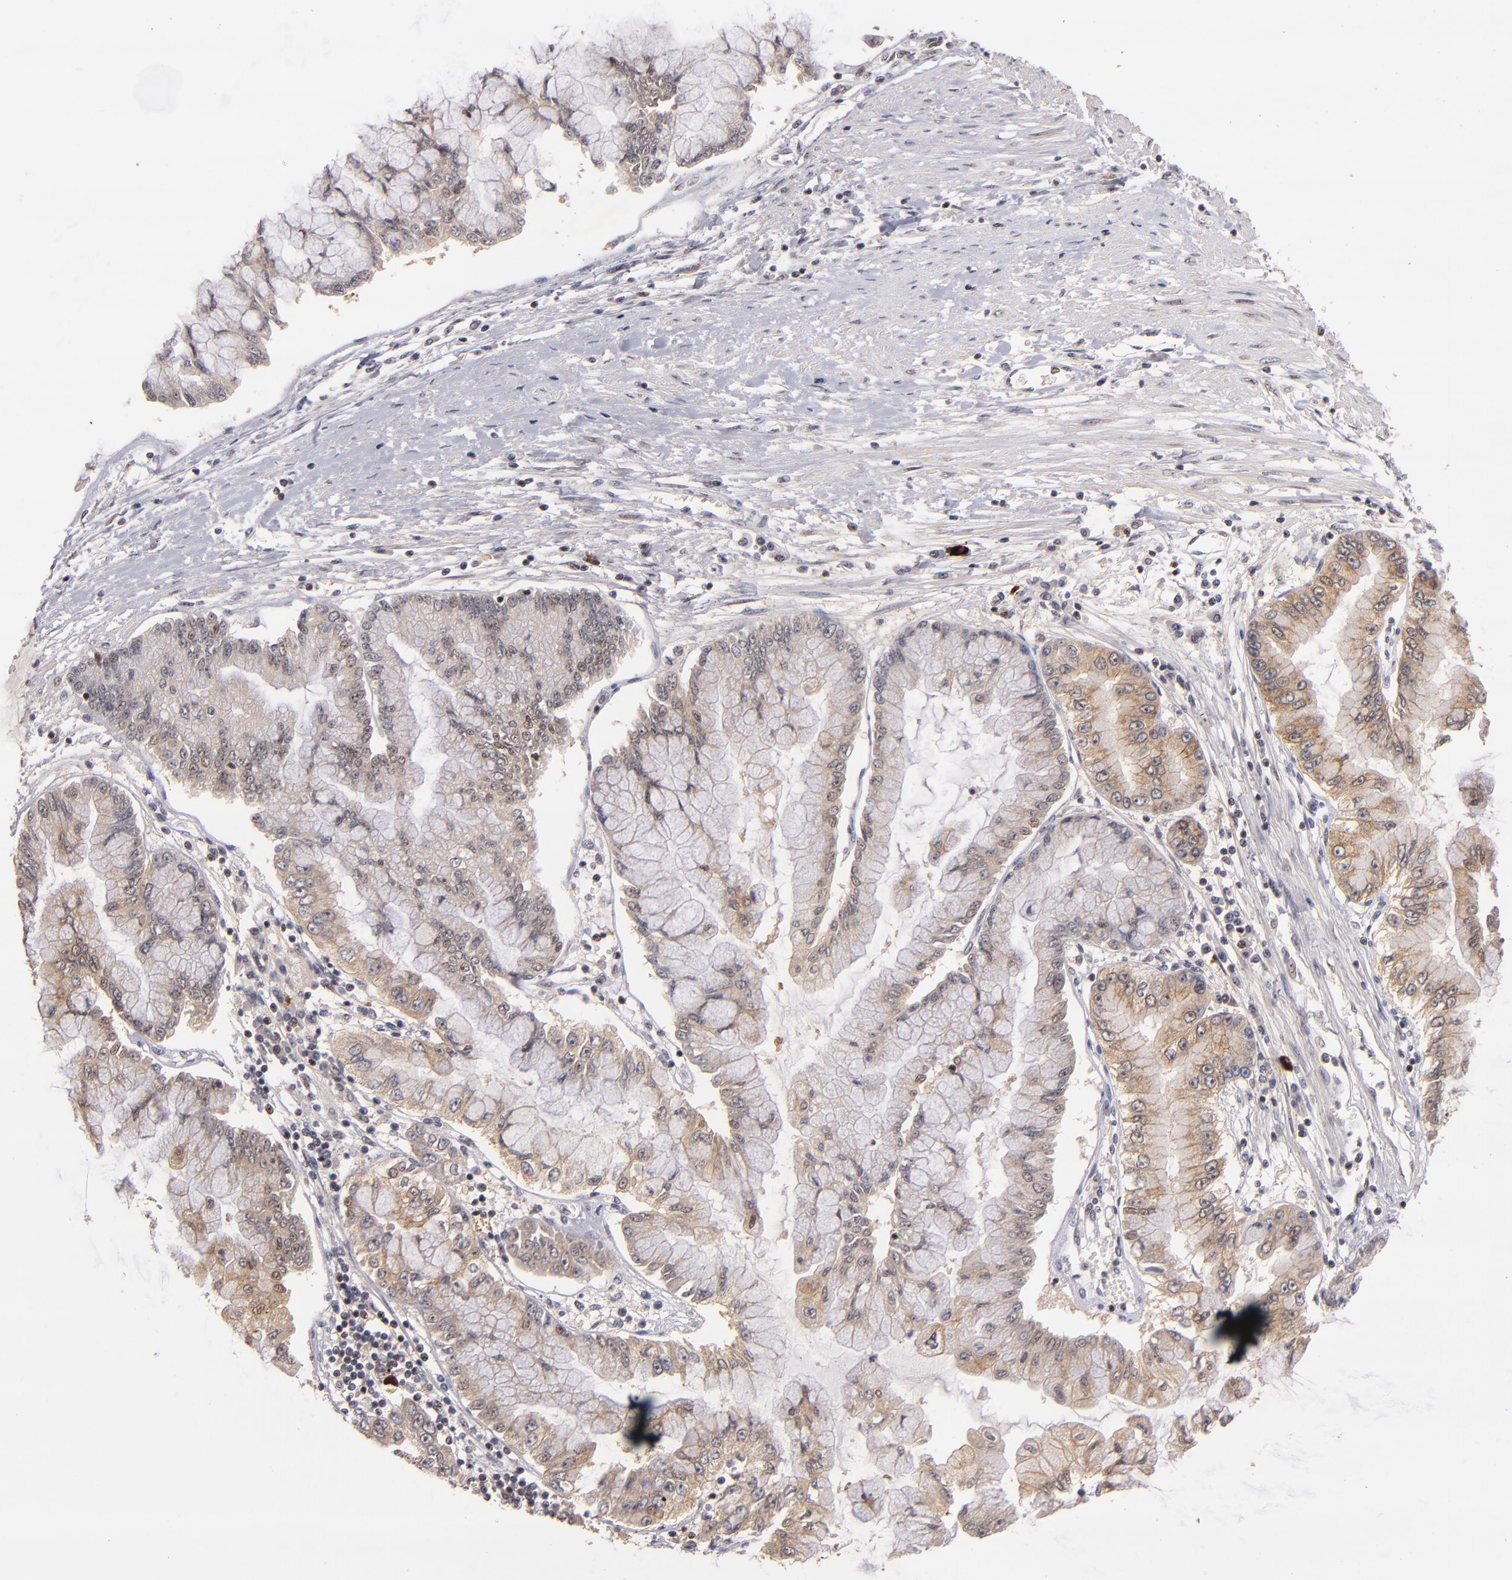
{"staining": {"intensity": "weak", "quantity": ">75%", "location": "cytoplasmic/membranous"}, "tissue": "liver cancer", "cell_type": "Tumor cells", "image_type": "cancer", "snomed": [{"axis": "morphology", "description": "Cholangiocarcinoma"}, {"axis": "topography", "description": "Liver"}], "caption": "Immunohistochemistry (IHC) staining of liver cancer (cholangiocarcinoma), which displays low levels of weak cytoplasmic/membranous expression in approximately >75% of tumor cells indicating weak cytoplasmic/membranous protein positivity. The staining was performed using DAB (3,3'-diaminobenzidine) (brown) for protein detection and nuclei were counterstained in hematoxylin (blue).", "gene": "PCNX4", "patient": {"sex": "female", "age": 79}}